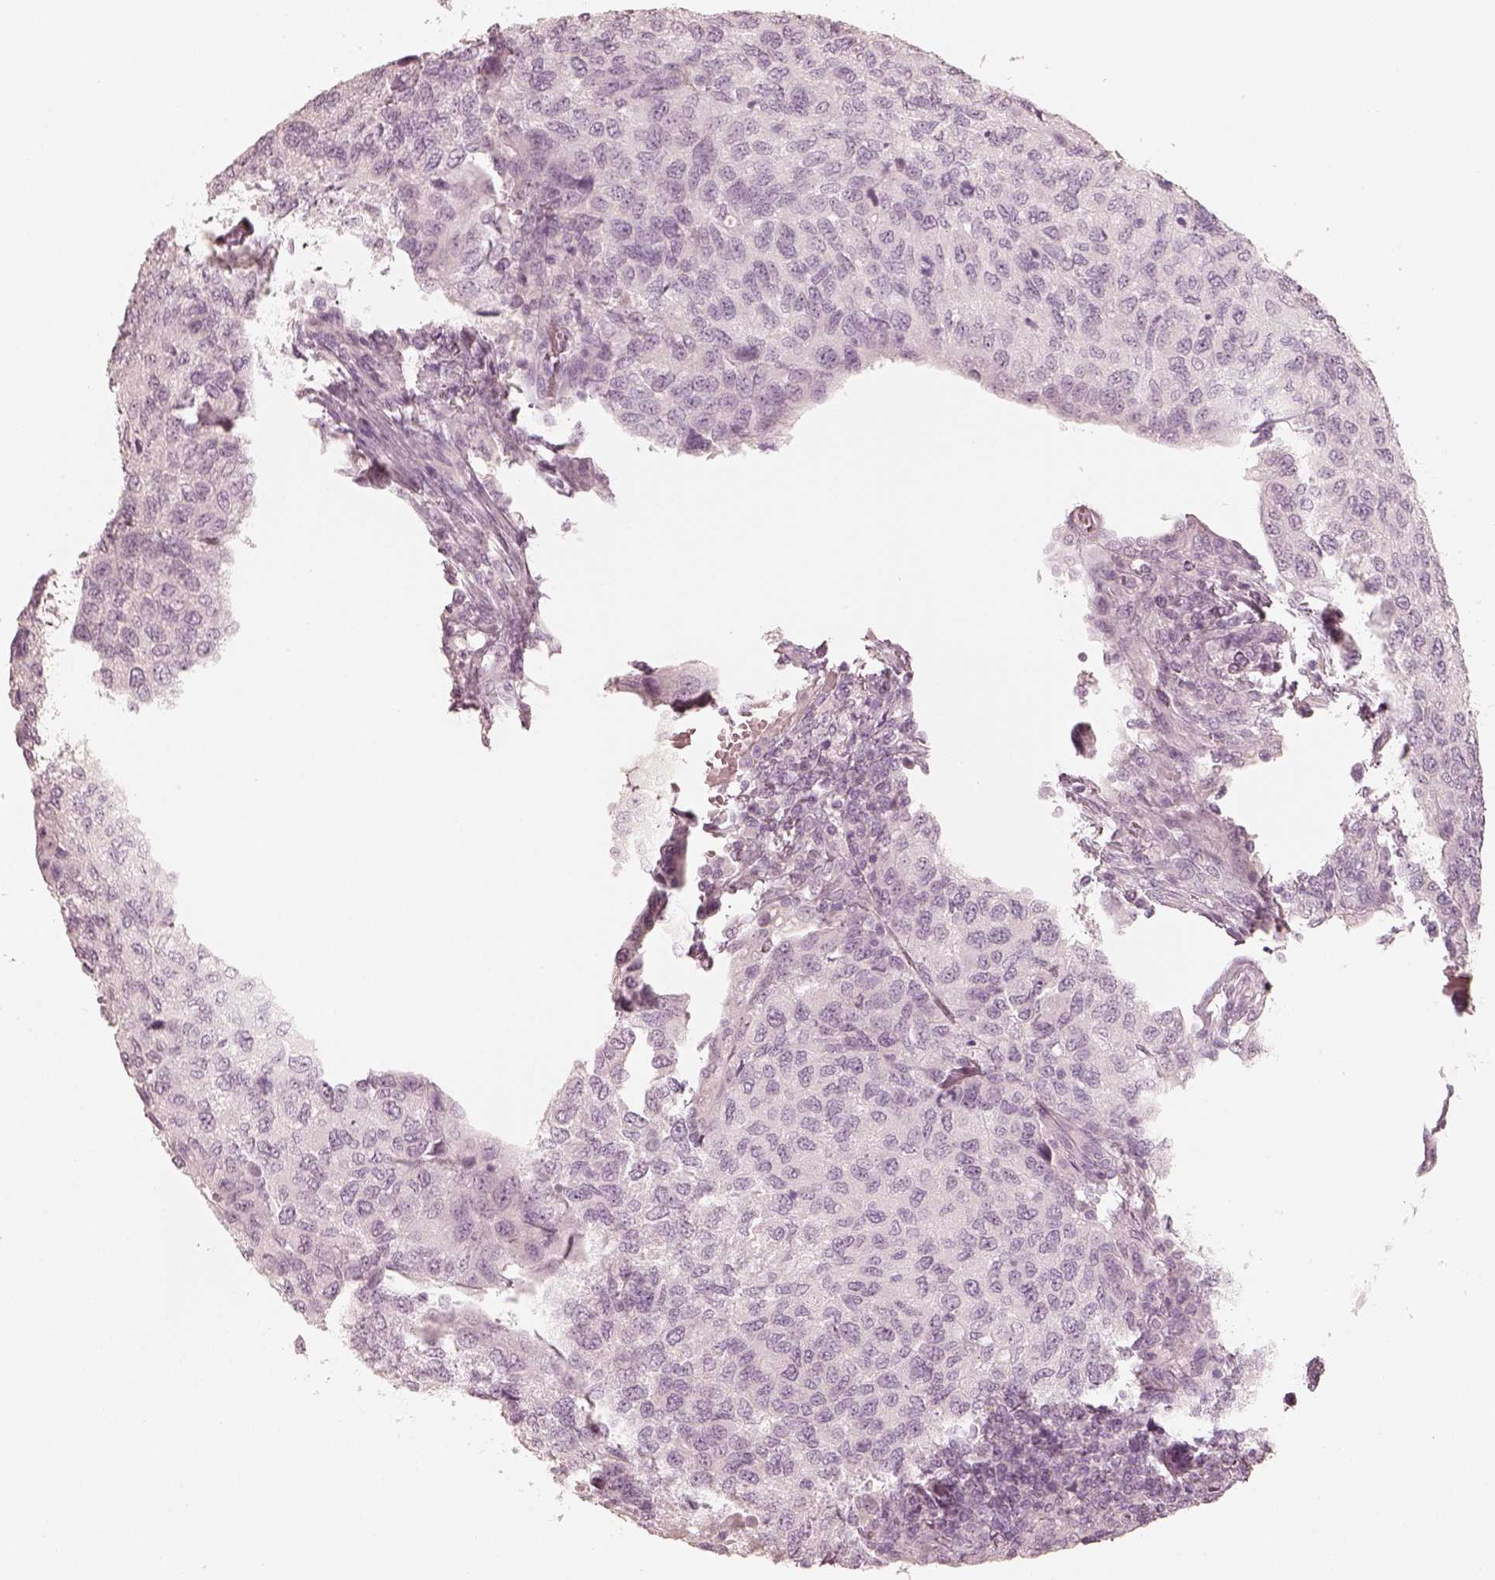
{"staining": {"intensity": "negative", "quantity": "none", "location": "none"}, "tissue": "urothelial cancer", "cell_type": "Tumor cells", "image_type": "cancer", "snomed": [{"axis": "morphology", "description": "Urothelial carcinoma, High grade"}, {"axis": "topography", "description": "Urinary bladder"}], "caption": "DAB (3,3'-diaminobenzidine) immunohistochemical staining of human urothelial cancer displays no significant staining in tumor cells. Brightfield microscopy of immunohistochemistry (IHC) stained with DAB (brown) and hematoxylin (blue), captured at high magnification.", "gene": "KRT82", "patient": {"sex": "female", "age": 78}}